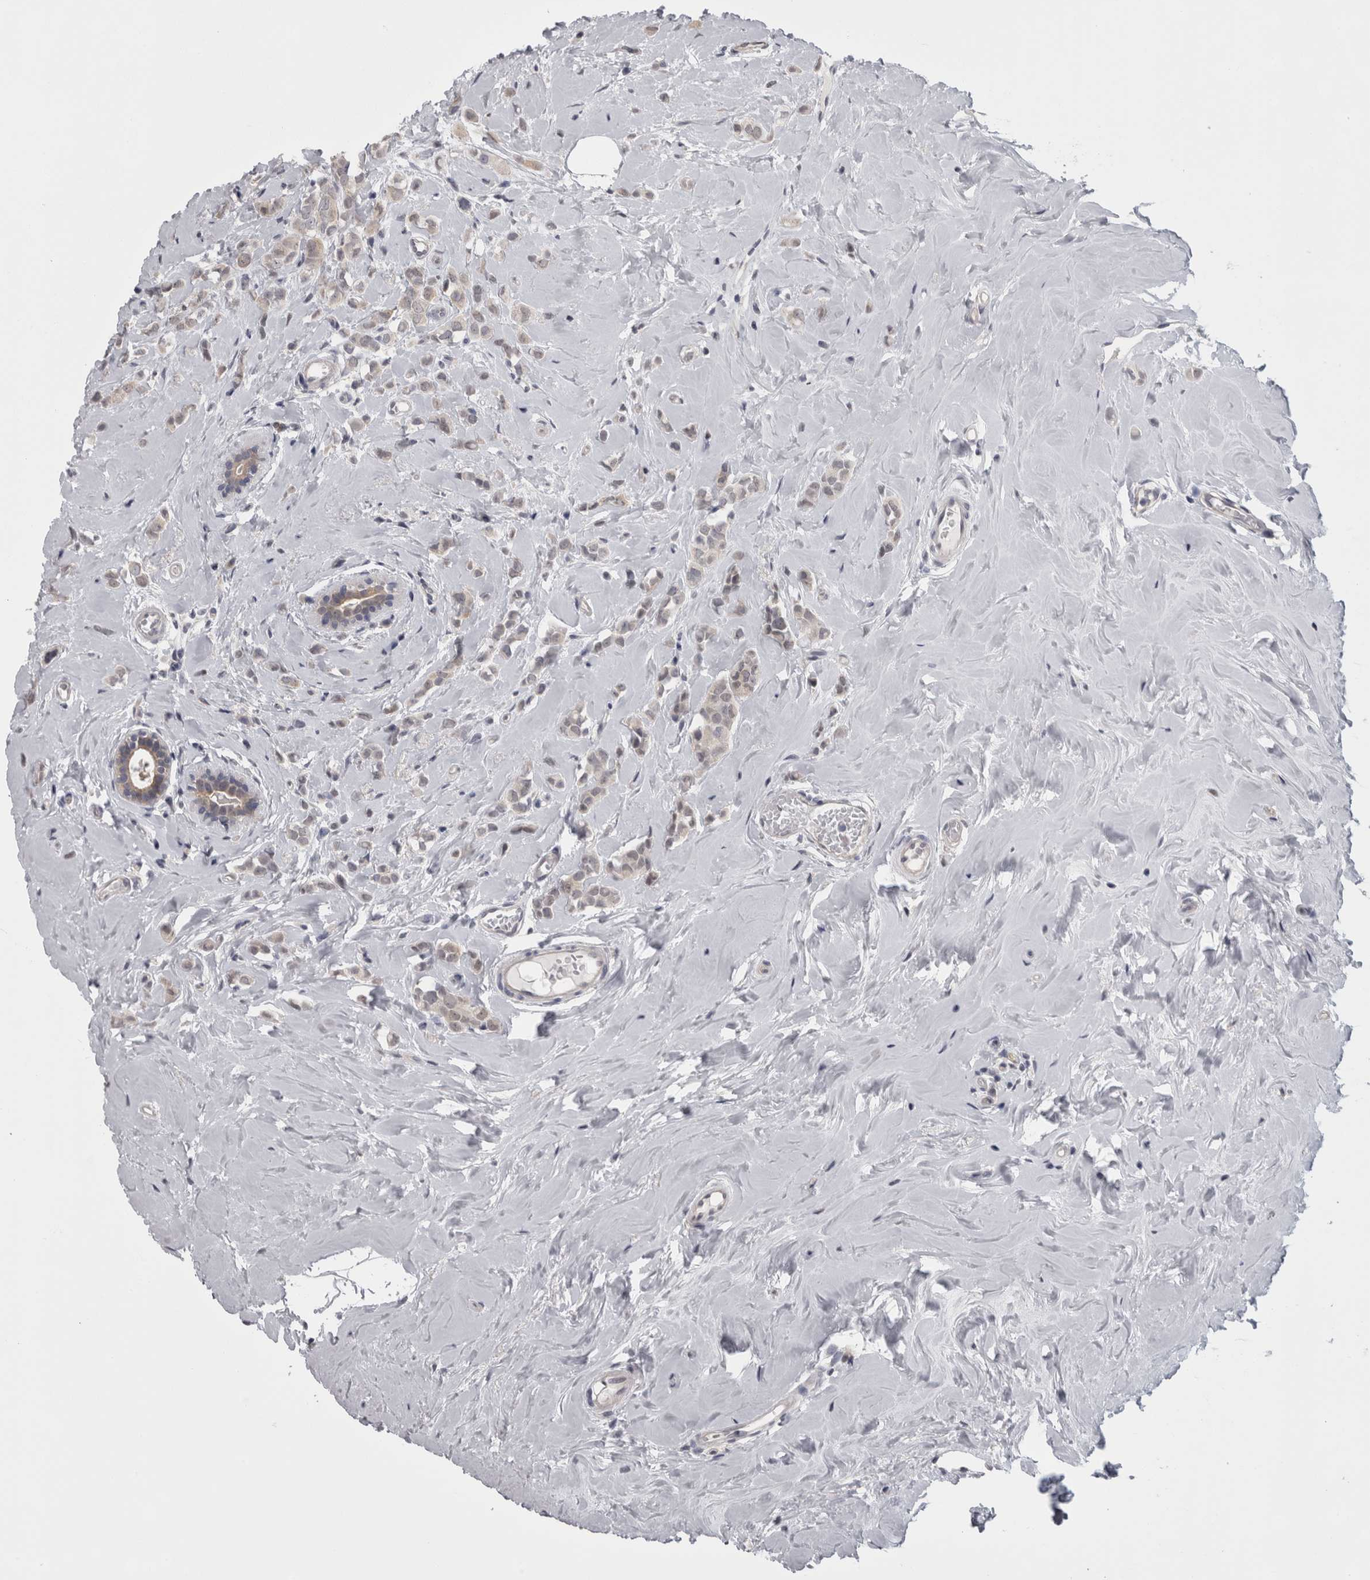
{"staining": {"intensity": "moderate", "quantity": "25%-75%", "location": "cytoplasmic/membranous"}, "tissue": "breast cancer", "cell_type": "Tumor cells", "image_type": "cancer", "snomed": [{"axis": "morphology", "description": "Lobular carcinoma"}, {"axis": "topography", "description": "Breast"}], "caption": "Immunohistochemical staining of human breast cancer reveals medium levels of moderate cytoplasmic/membranous protein staining in about 25%-75% of tumor cells. The staining is performed using DAB brown chromogen to label protein expression. The nuclei are counter-stained blue using hematoxylin.", "gene": "APRT", "patient": {"sex": "female", "age": 47}}